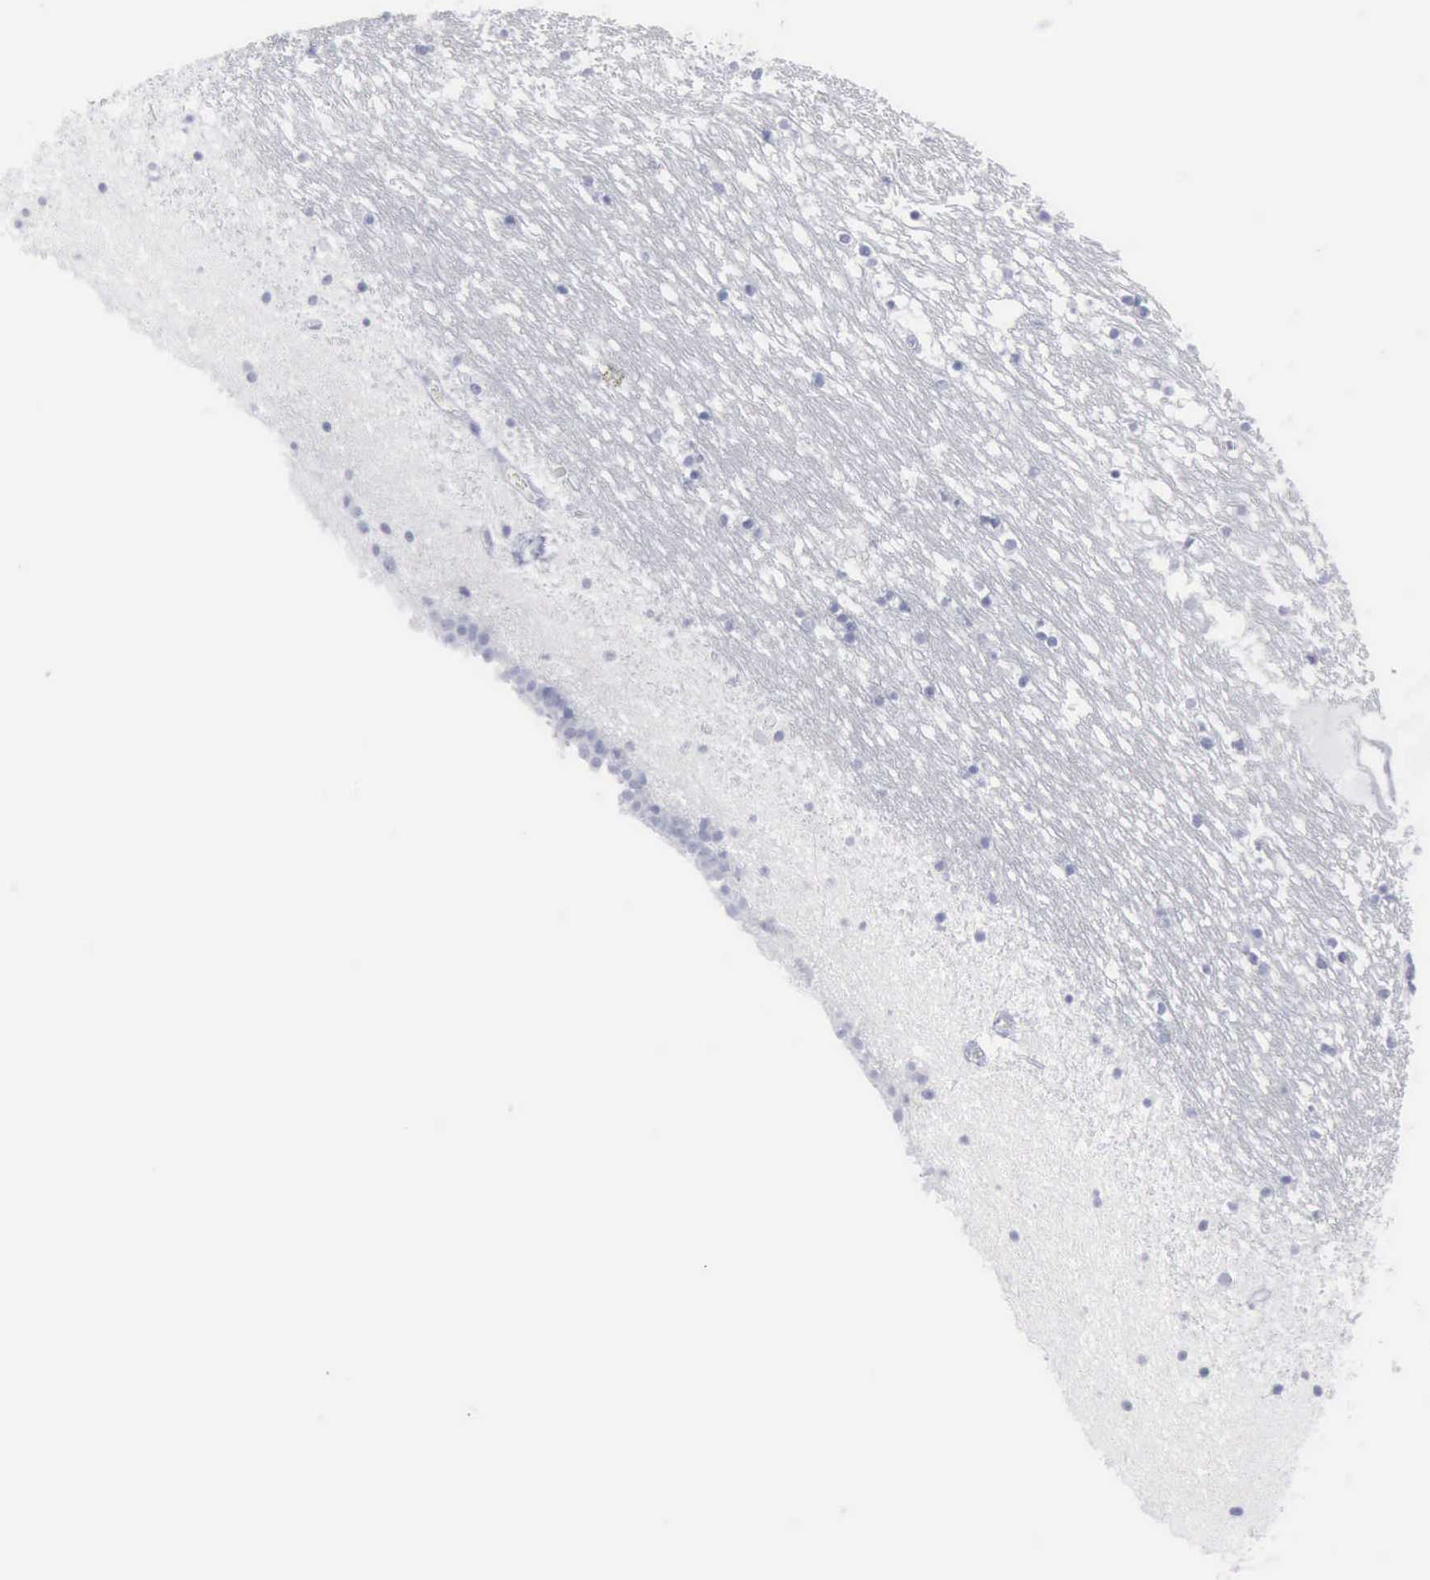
{"staining": {"intensity": "negative", "quantity": "none", "location": "none"}, "tissue": "caudate", "cell_type": "Glial cells", "image_type": "normal", "snomed": [{"axis": "morphology", "description": "Normal tissue, NOS"}, {"axis": "topography", "description": "Lateral ventricle wall"}], "caption": "The histopathology image shows no staining of glial cells in unremarkable caudate.", "gene": "VCAM1", "patient": {"sex": "male", "age": 45}}